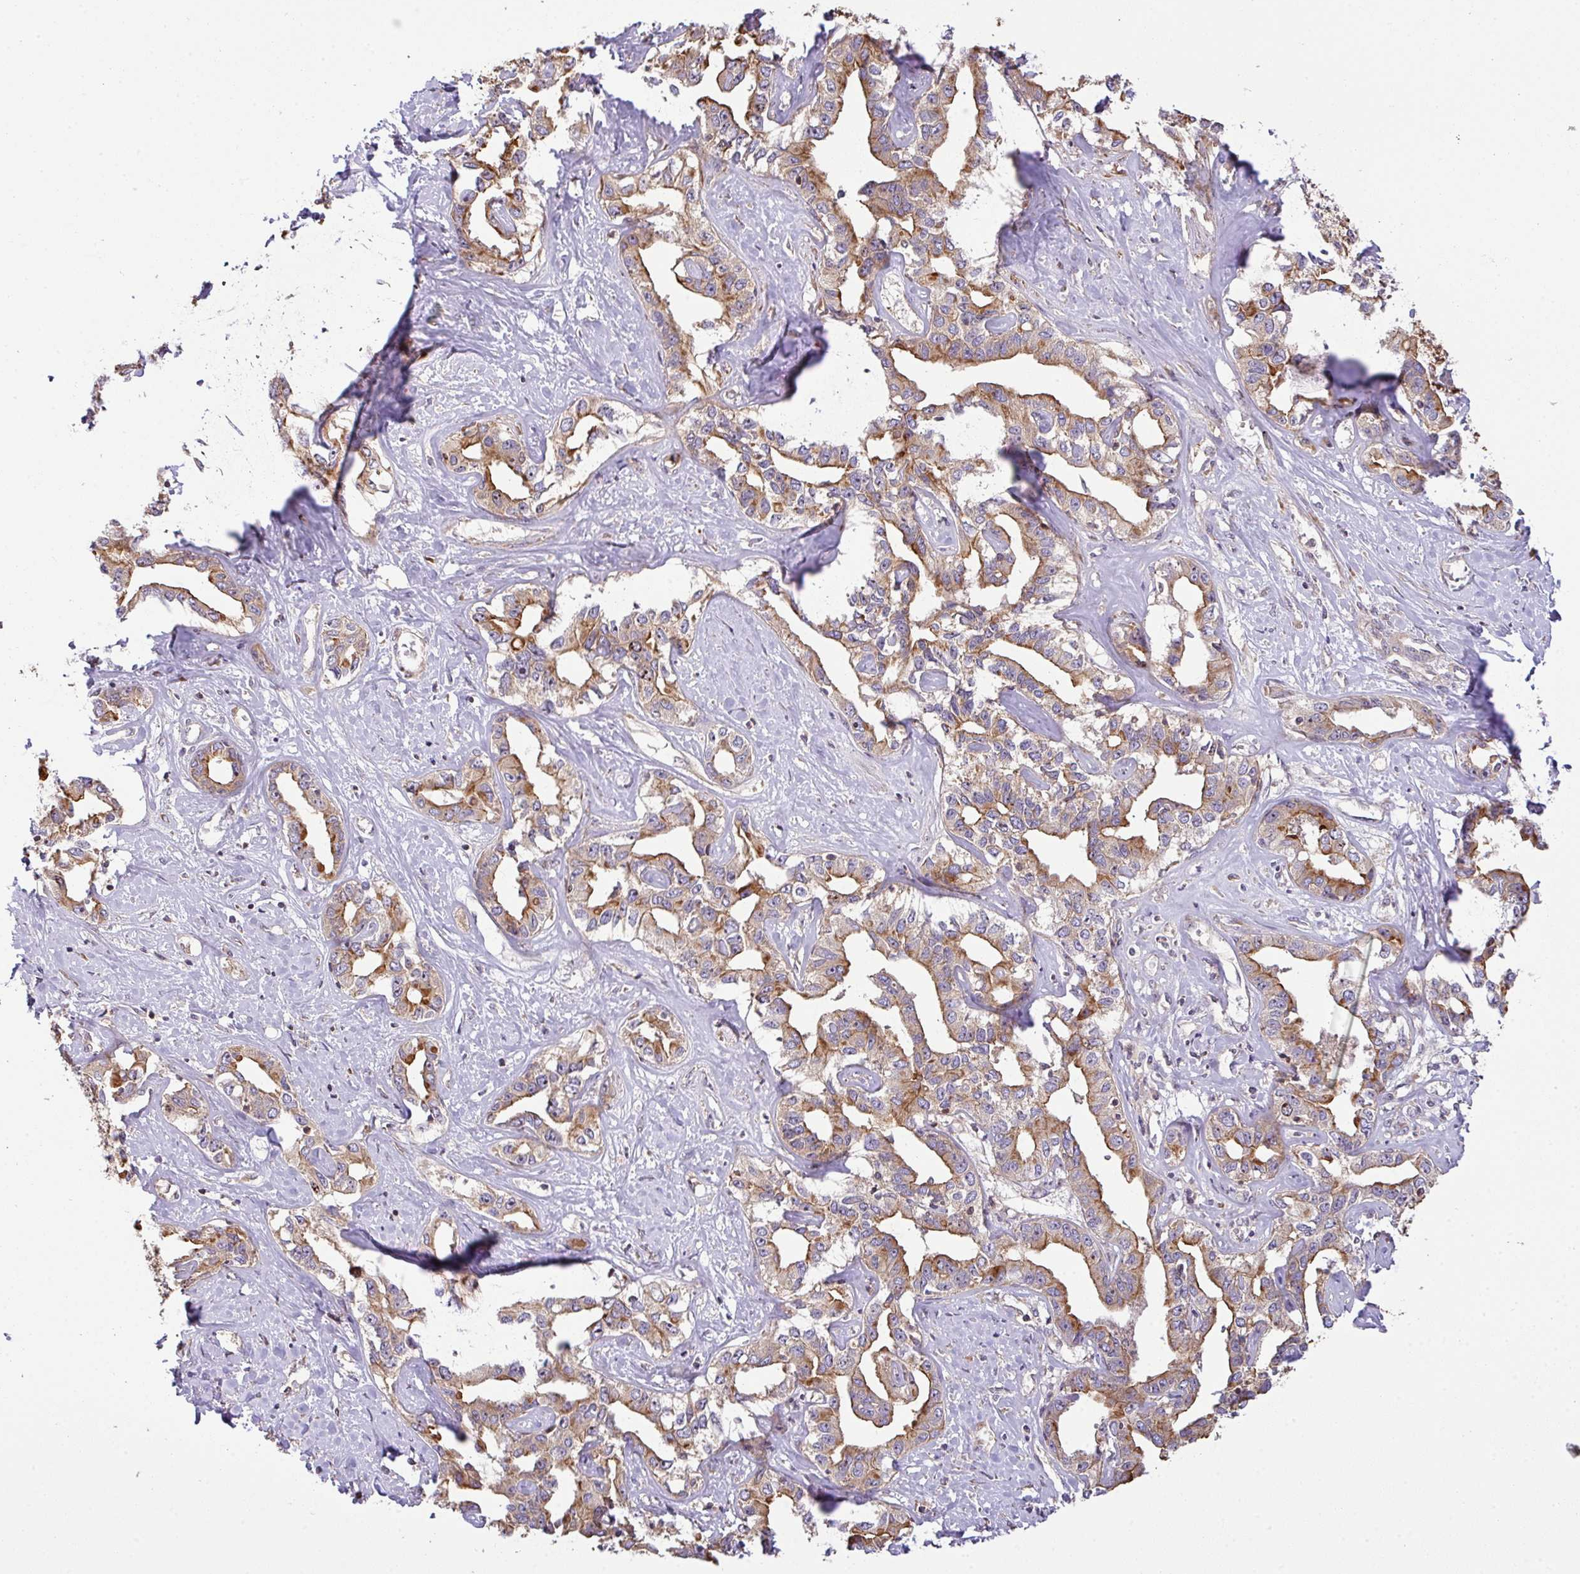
{"staining": {"intensity": "moderate", "quantity": ">75%", "location": "cytoplasmic/membranous,nuclear"}, "tissue": "liver cancer", "cell_type": "Tumor cells", "image_type": "cancer", "snomed": [{"axis": "morphology", "description": "Cholangiocarcinoma"}, {"axis": "topography", "description": "Liver"}], "caption": "A histopathology image of human liver cancer stained for a protein shows moderate cytoplasmic/membranous and nuclear brown staining in tumor cells. (IHC, brightfield microscopy, high magnification).", "gene": "VENTX", "patient": {"sex": "male", "age": 59}}